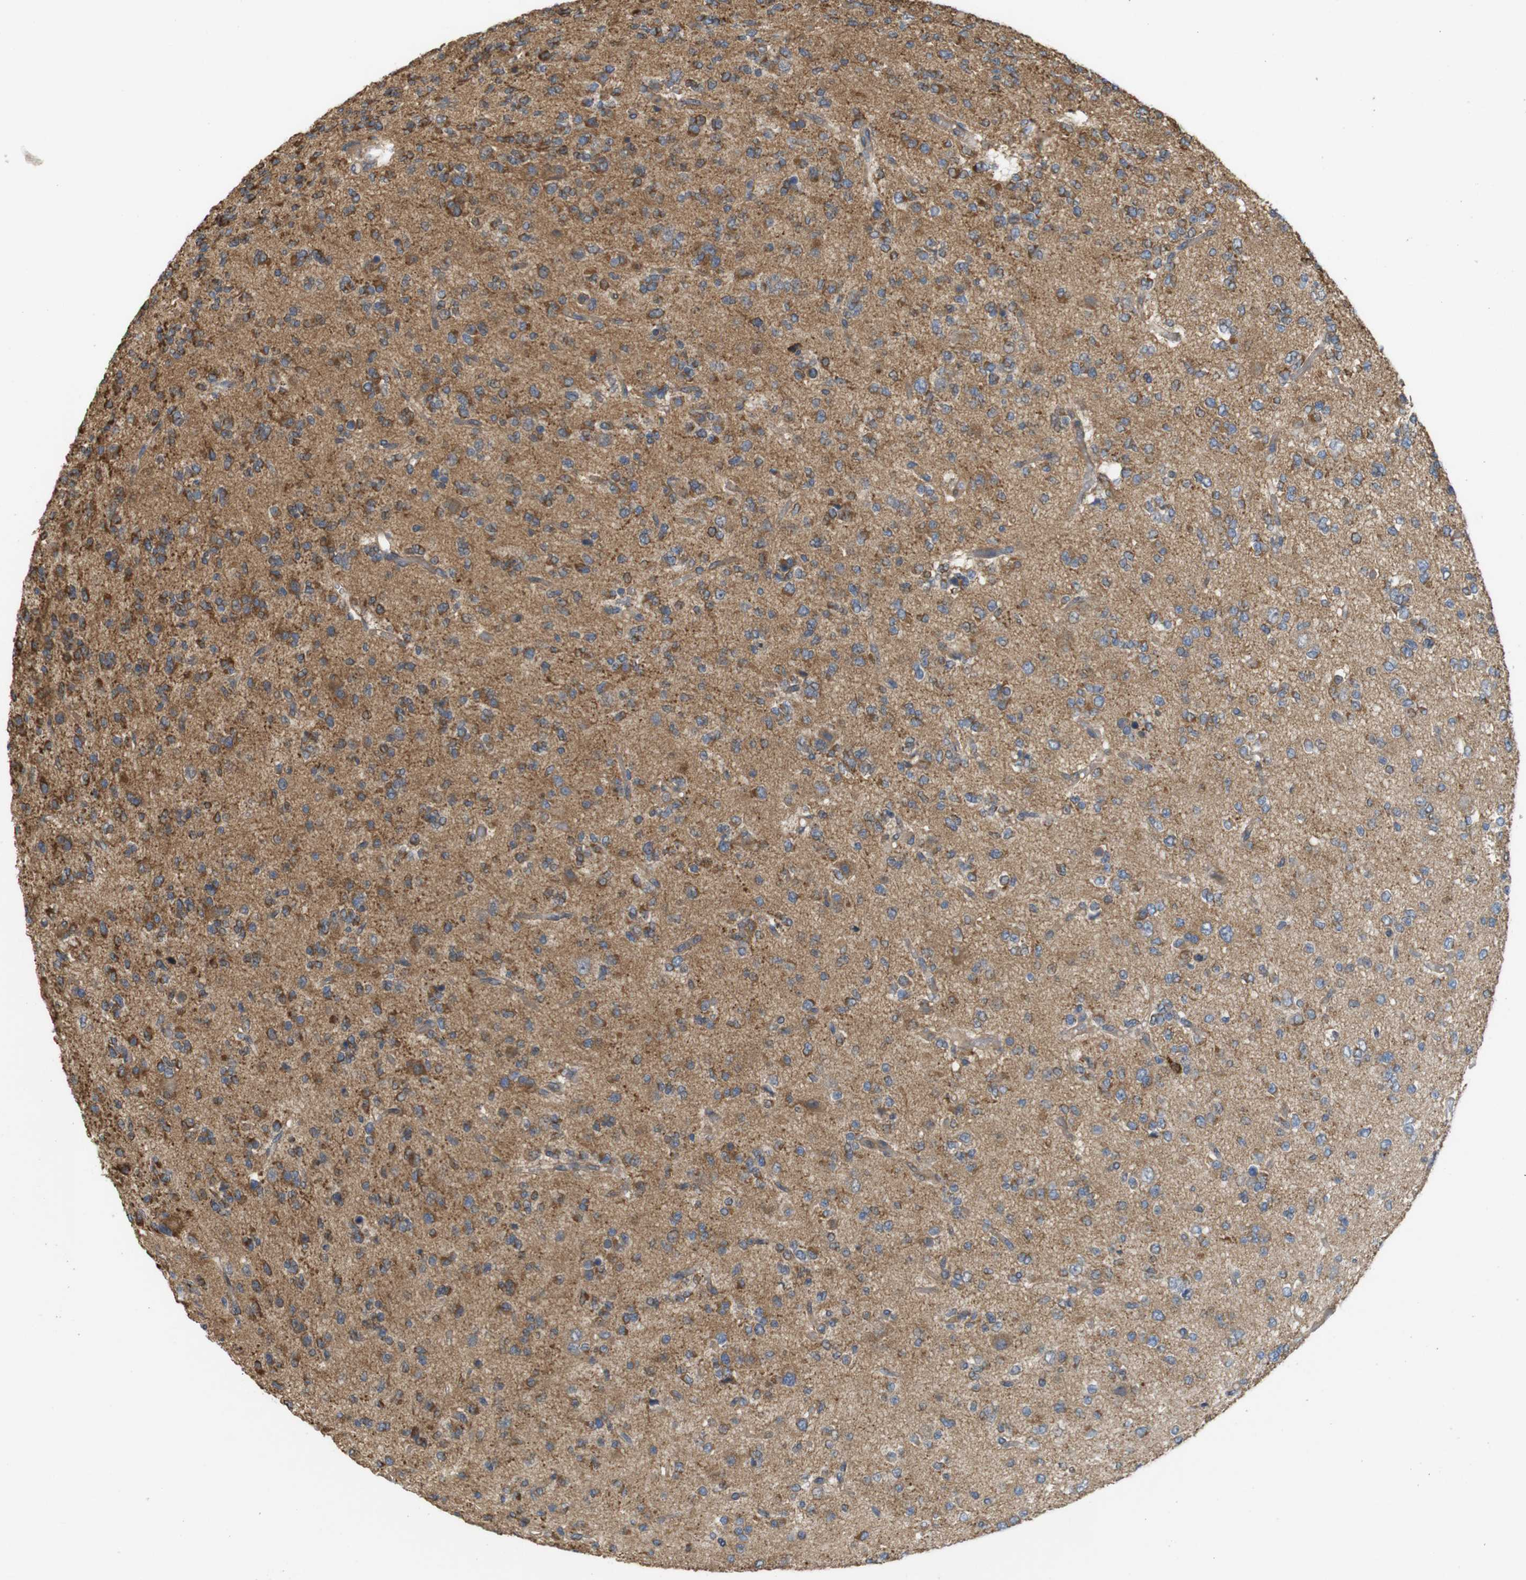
{"staining": {"intensity": "moderate", "quantity": ">75%", "location": "cytoplasmic/membranous"}, "tissue": "glioma", "cell_type": "Tumor cells", "image_type": "cancer", "snomed": [{"axis": "morphology", "description": "Glioma, malignant, Low grade"}, {"axis": "topography", "description": "Brain"}], "caption": "Immunohistochemical staining of human malignant glioma (low-grade) reveals medium levels of moderate cytoplasmic/membranous staining in about >75% of tumor cells. The staining is performed using DAB (3,3'-diaminobenzidine) brown chromogen to label protein expression. The nuclei are counter-stained blue using hematoxylin.", "gene": "KSR1", "patient": {"sex": "male", "age": 38}}